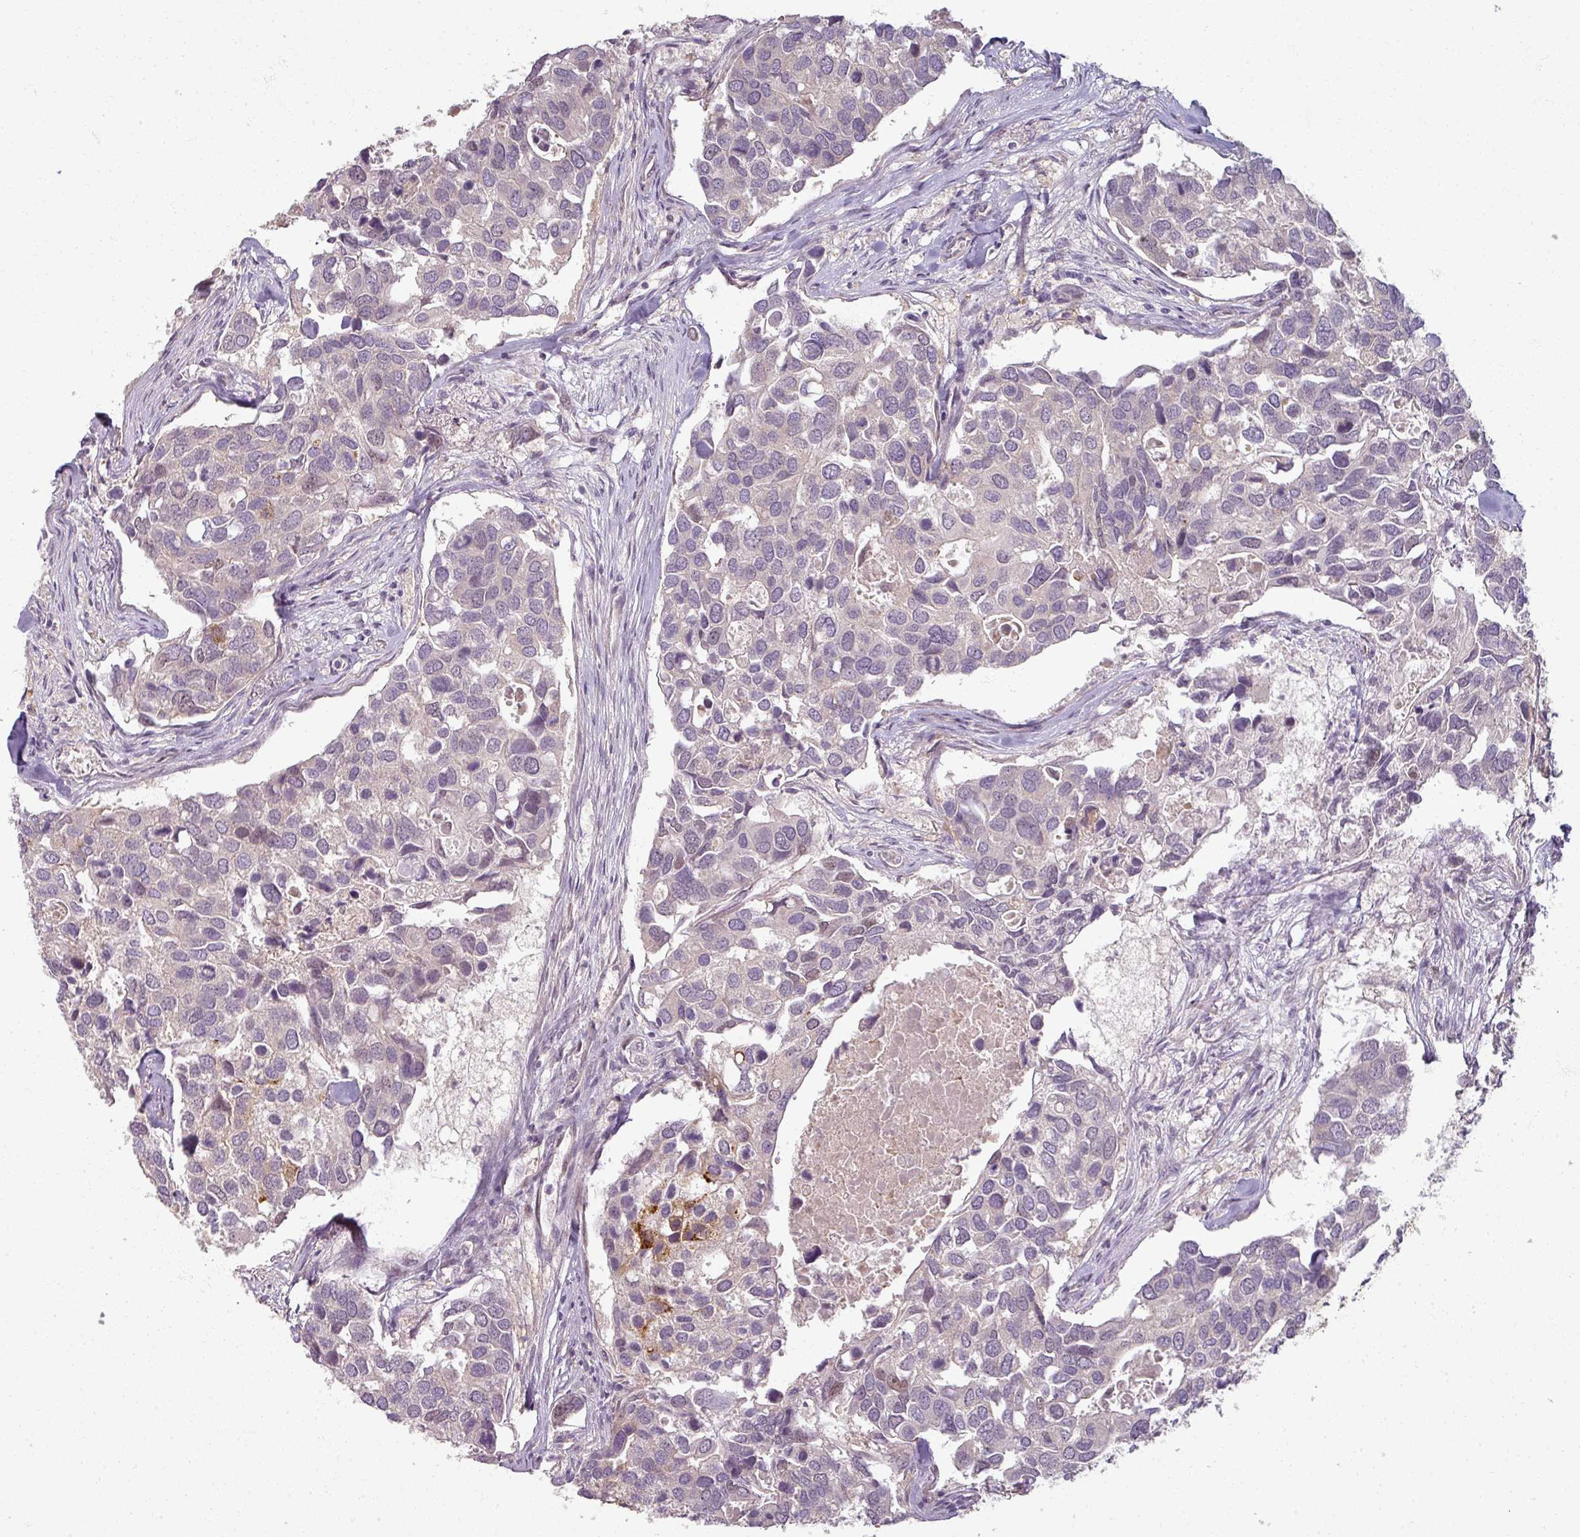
{"staining": {"intensity": "weak", "quantity": "<25%", "location": "nuclear"}, "tissue": "breast cancer", "cell_type": "Tumor cells", "image_type": "cancer", "snomed": [{"axis": "morphology", "description": "Duct carcinoma"}, {"axis": "topography", "description": "Breast"}], "caption": "This photomicrograph is of breast cancer (infiltrating ductal carcinoma) stained with IHC to label a protein in brown with the nuclei are counter-stained blue. There is no staining in tumor cells. (DAB immunohistochemistry, high magnification).", "gene": "MYMK", "patient": {"sex": "female", "age": 83}}